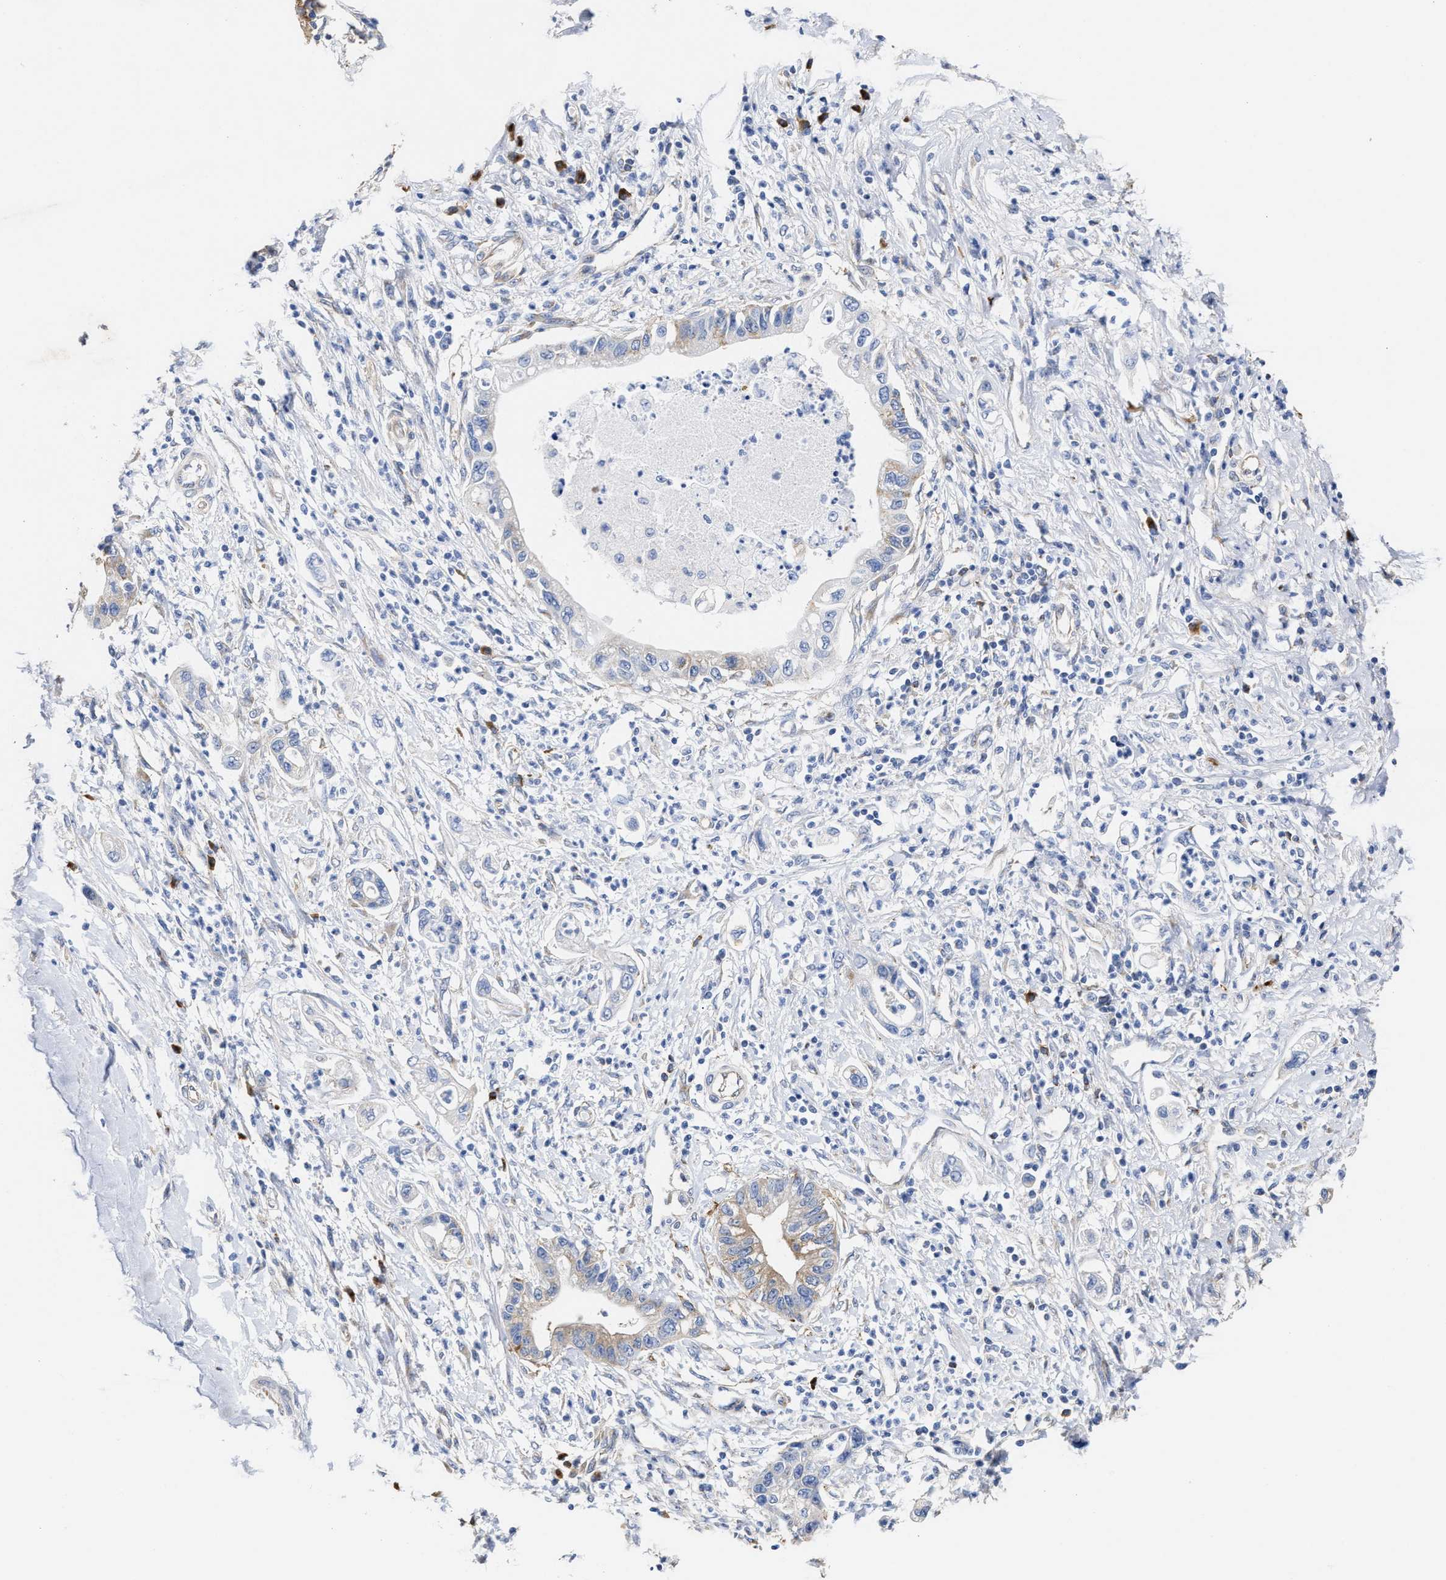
{"staining": {"intensity": "moderate", "quantity": "25%-75%", "location": "cytoplasmic/membranous"}, "tissue": "pancreatic cancer", "cell_type": "Tumor cells", "image_type": "cancer", "snomed": [{"axis": "morphology", "description": "Adenocarcinoma, NOS"}, {"axis": "topography", "description": "Pancreas"}], "caption": "Pancreatic cancer stained for a protein exhibits moderate cytoplasmic/membranous positivity in tumor cells.", "gene": "PPP1R15A", "patient": {"sex": "male", "age": 56}}